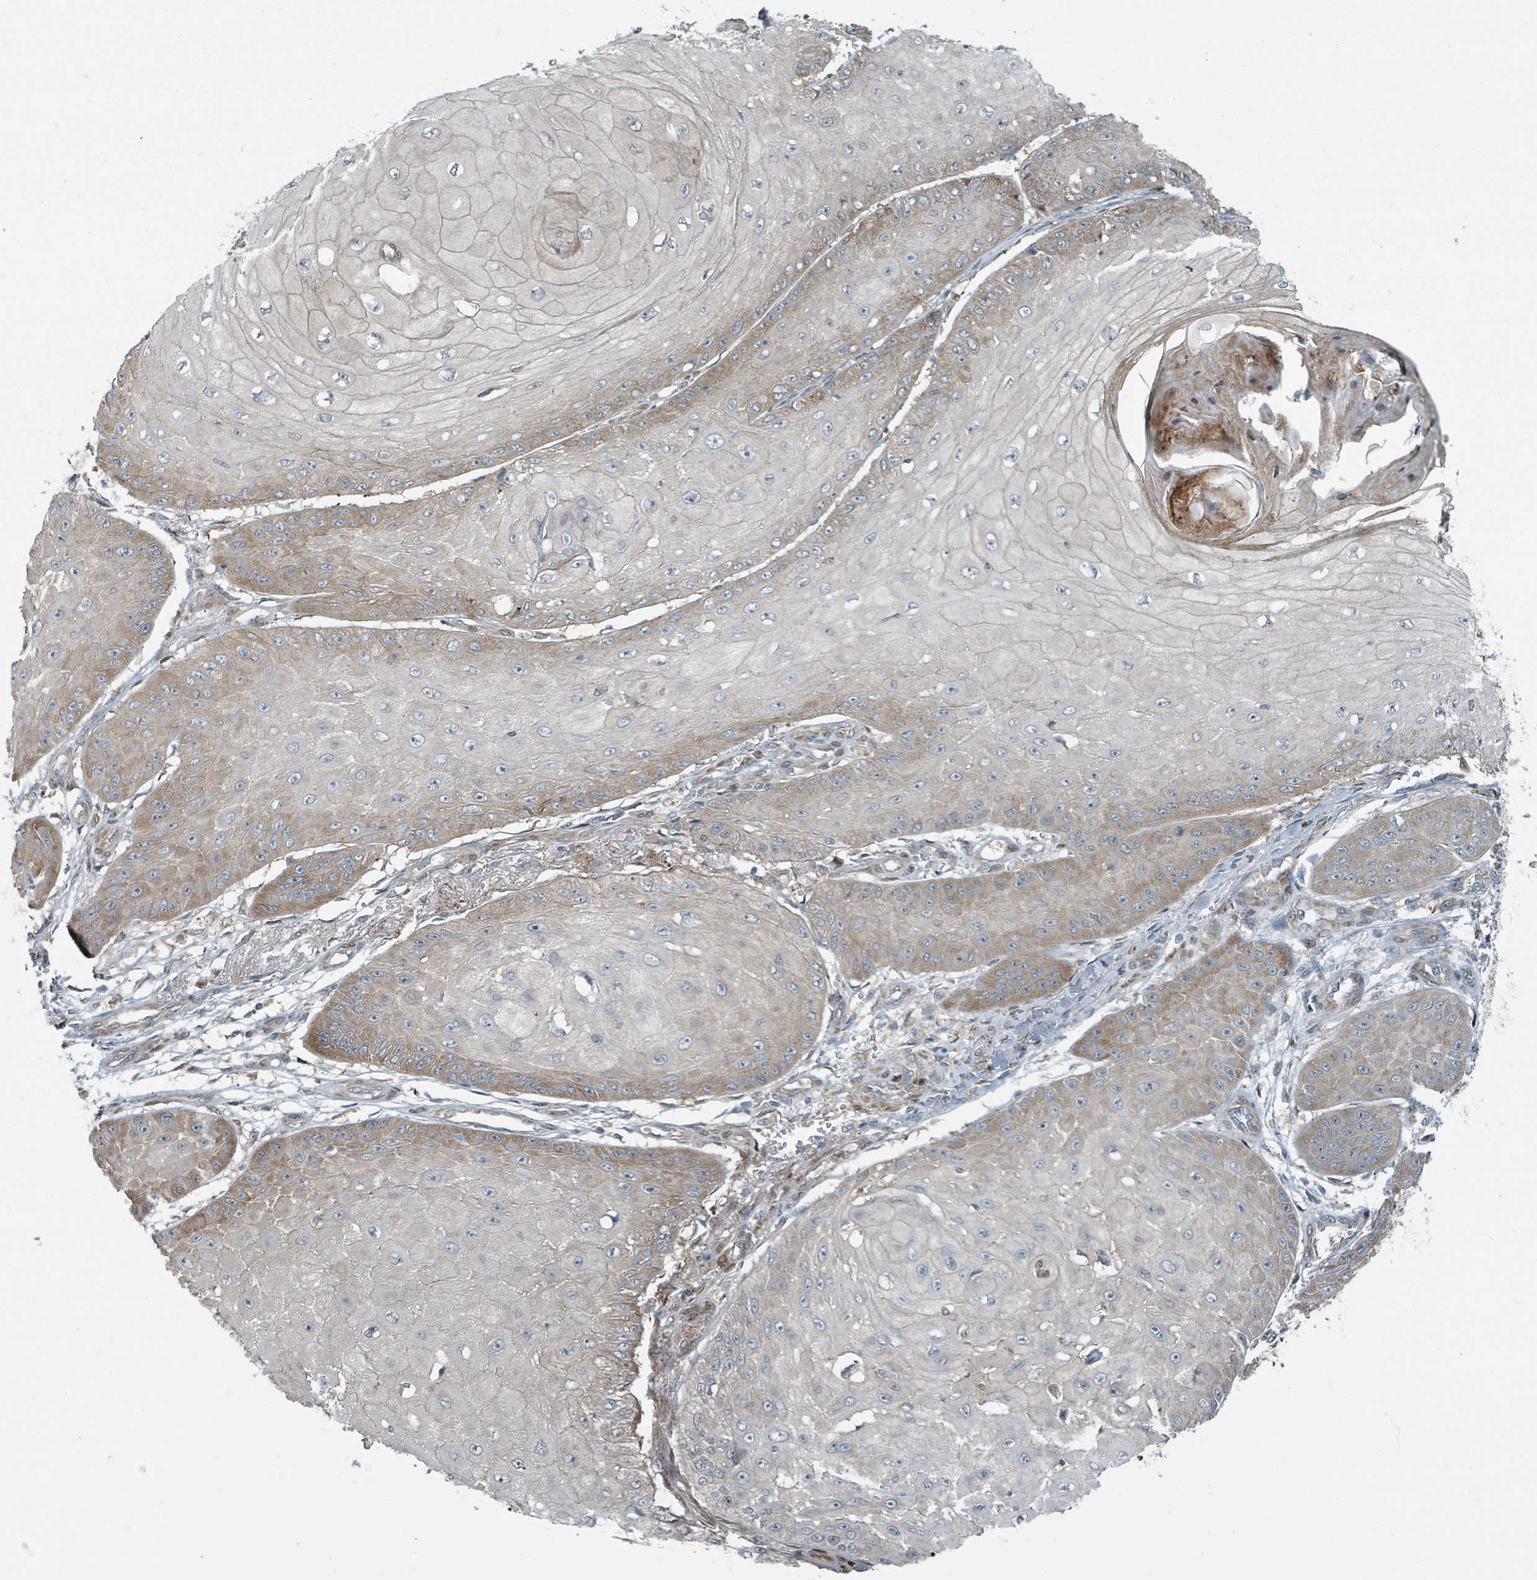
{"staining": {"intensity": "moderate", "quantity": "<25%", "location": "cytoplasmic/membranous"}, "tissue": "skin cancer", "cell_type": "Tumor cells", "image_type": "cancer", "snomed": [{"axis": "morphology", "description": "Squamous cell carcinoma, NOS"}, {"axis": "topography", "description": "Skin"}], "caption": "Protein staining of skin cancer tissue exhibits moderate cytoplasmic/membranous expression in about <25% of tumor cells.", "gene": "RHPN2", "patient": {"sex": "male", "age": 70}}